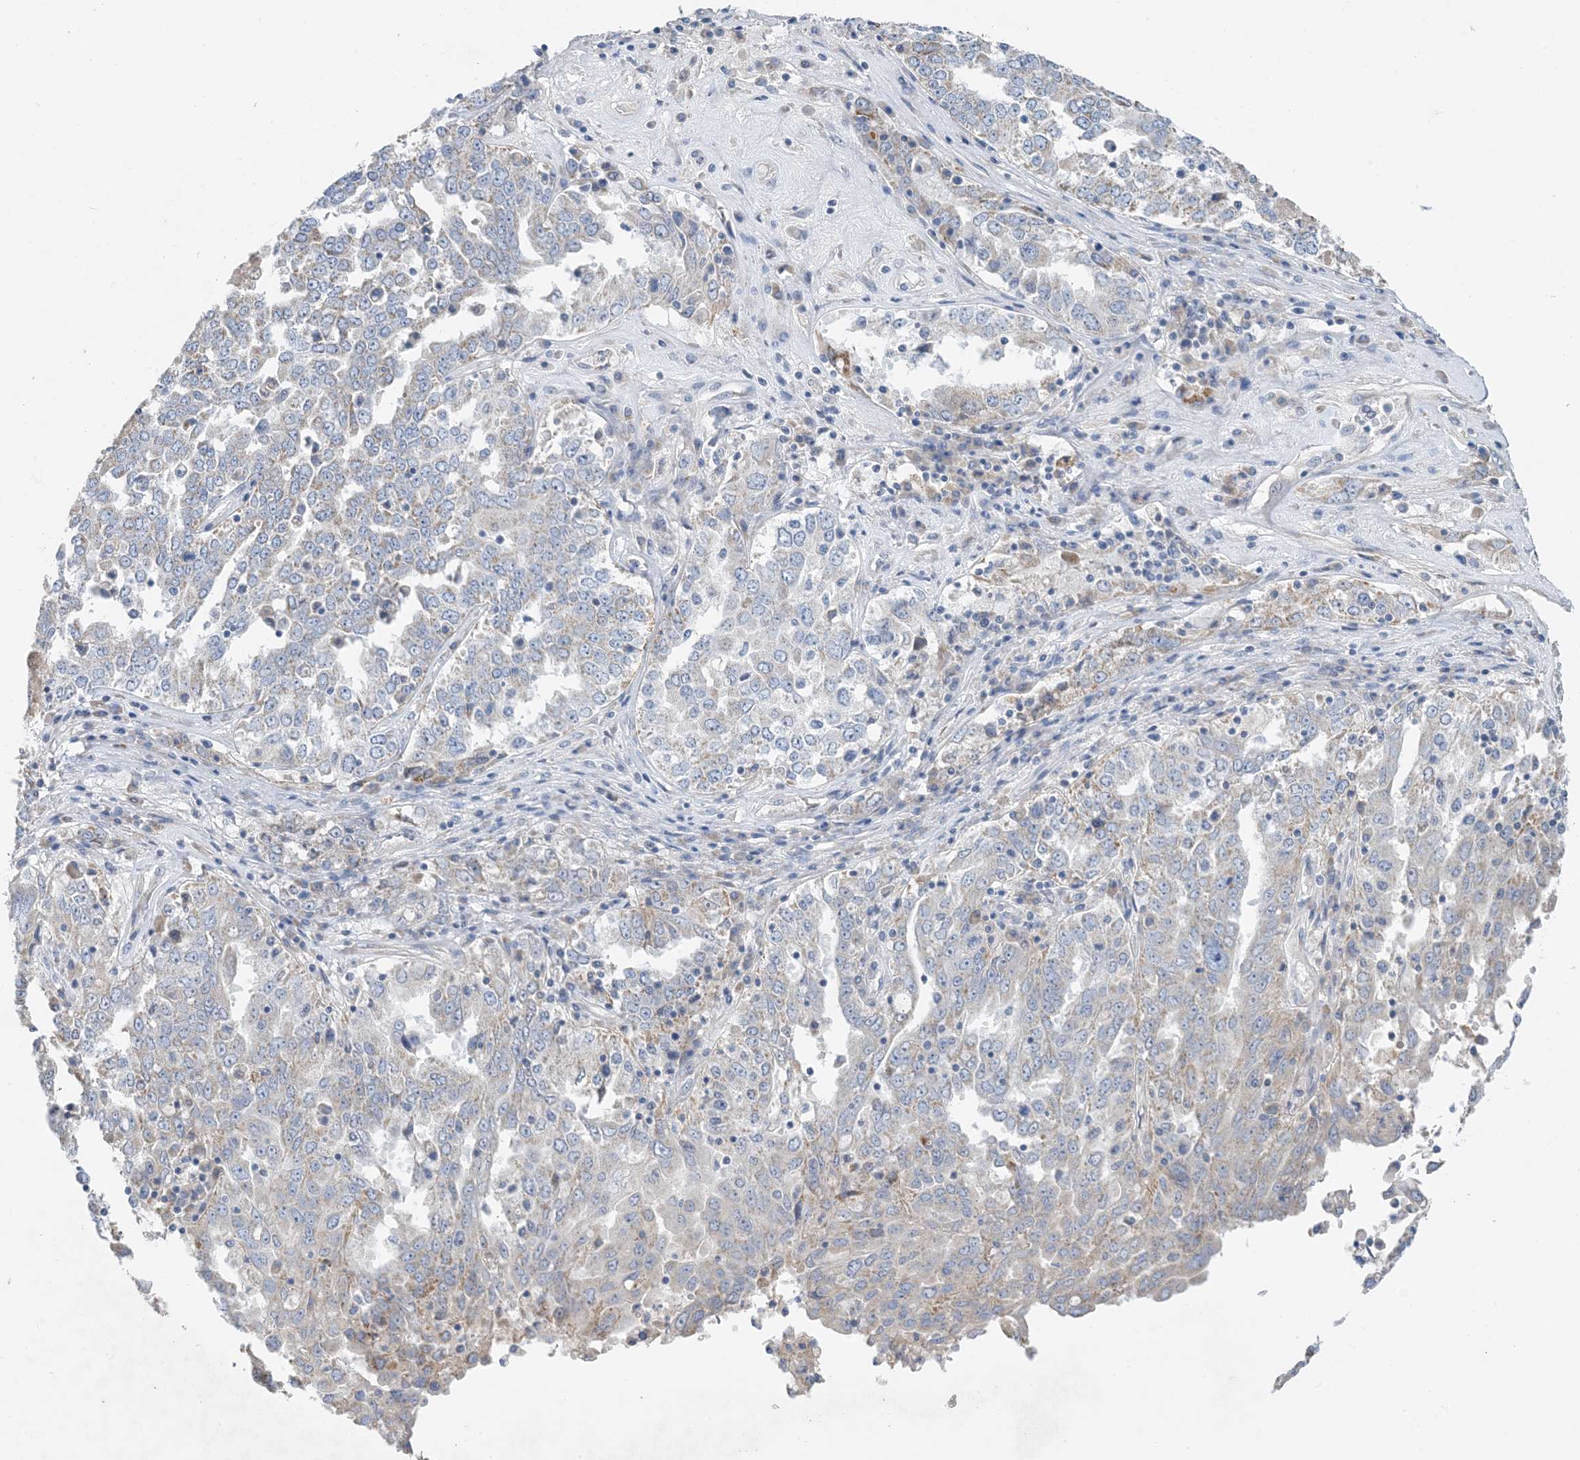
{"staining": {"intensity": "negative", "quantity": "none", "location": "none"}, "tissue": "ovarian cancer", "cell_type": "Tumor cells", "image_type": "cancer", "snomed": [{"axis": "morphology", "description": "Carcinoma, endometroid"}, {"axis": "topography", "description": "Ovary"}], "caption": "A photomicrograph of human endometroid carcinoma (ovarian) is negative for staining in tumor cells. The staining is performed using DAB brown chromogen with nuclei counter-stained in using hematoxylin.", "gene": "ZCCHC18", "patient": {"sex": "female", "age": 62}}